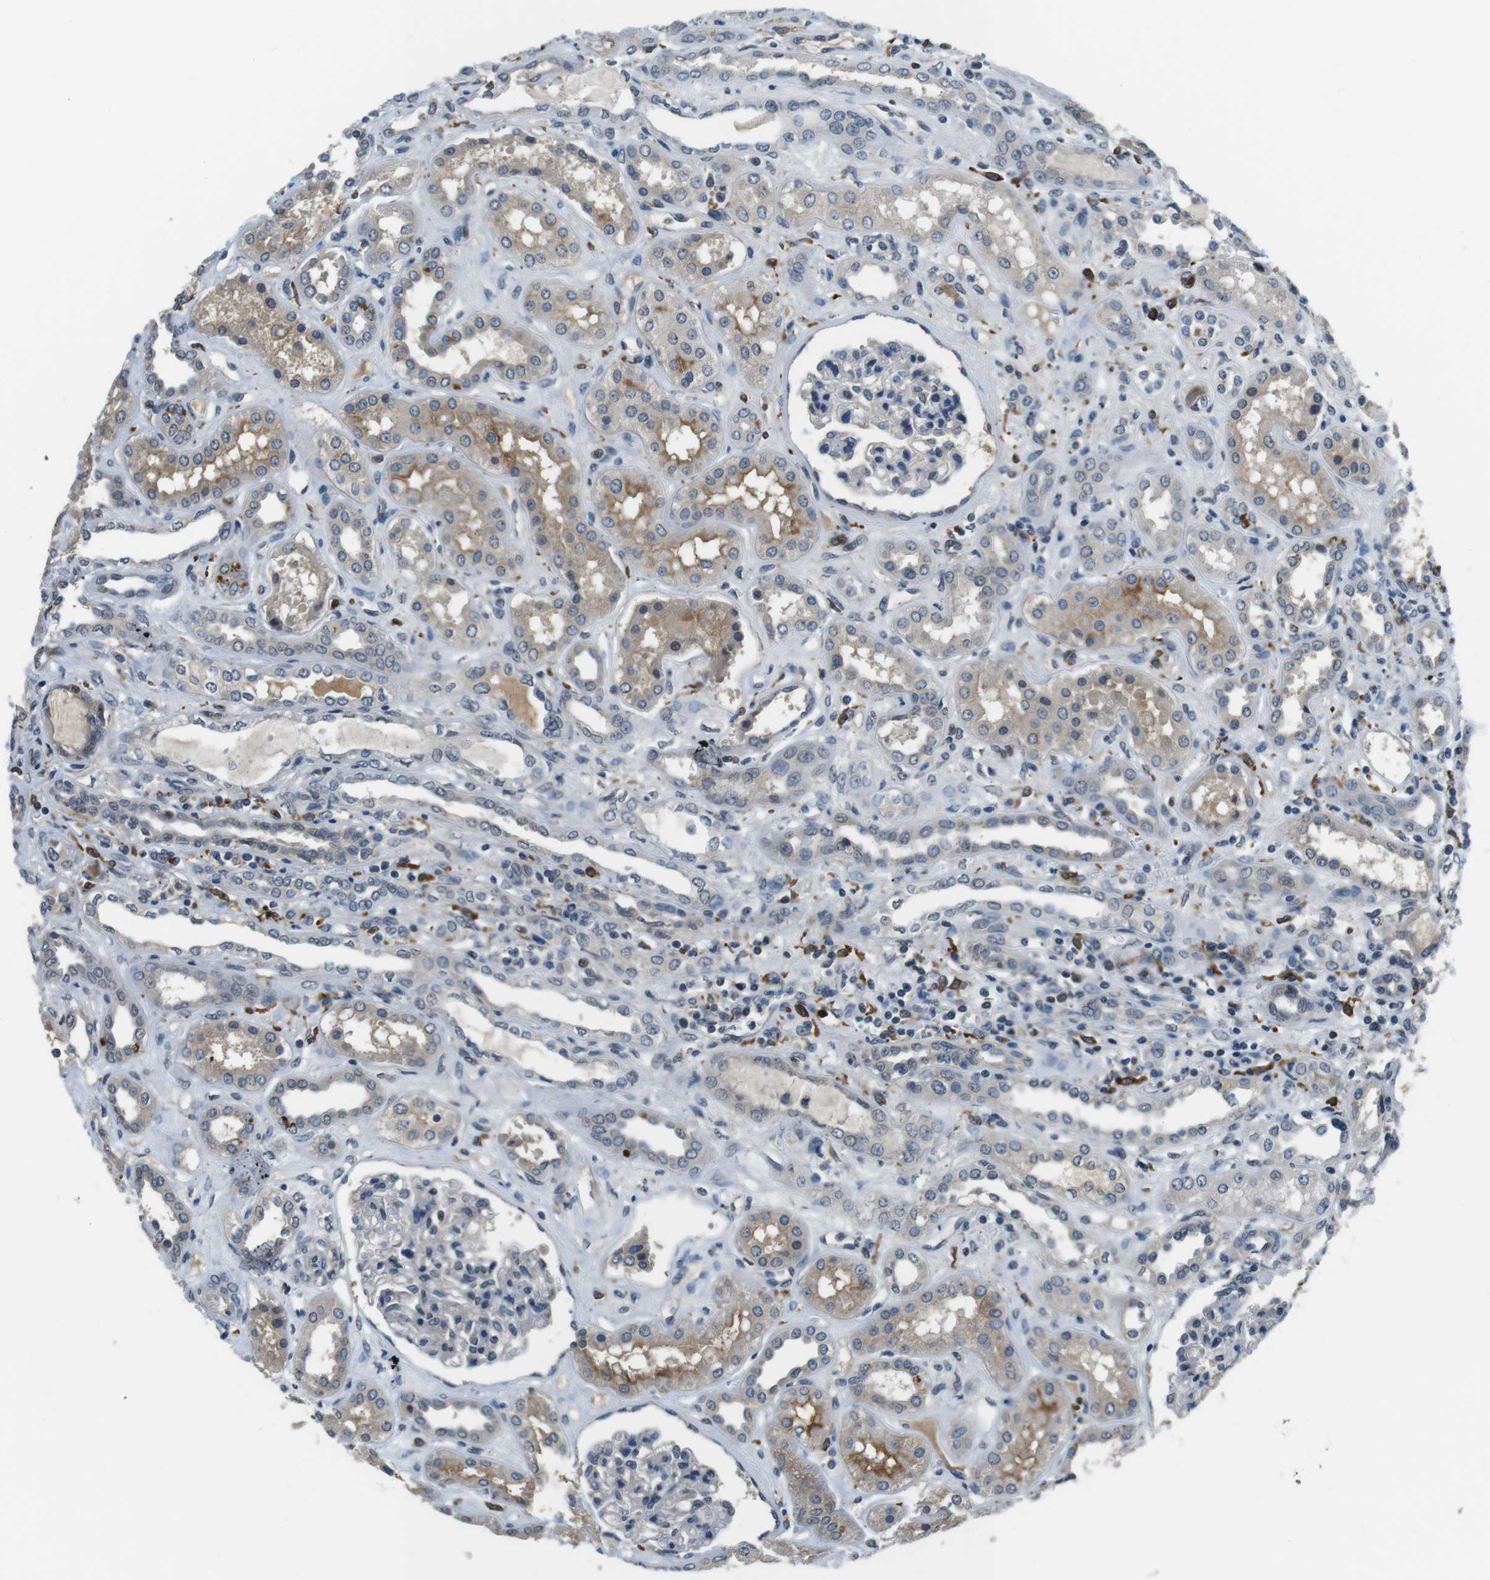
{"staining": {"intensity": "negative", "quantity": "none", "location": "none"}, "tissue": "kidney", "cell_type": "Cells in glomeruli", "image_type": "normal", "snomed": [{"axis": "morphology", "description": "Normal tissue, NOS"}, {"axis": "topography", "description": "Kidney"}], "caption": "Human kidney stained for a protein using immunohistochemistry (IHC) shows no staining in cells in glomeruli.", "gene": "CD163L1", "patient": {"sex": "male", "age": 59}}